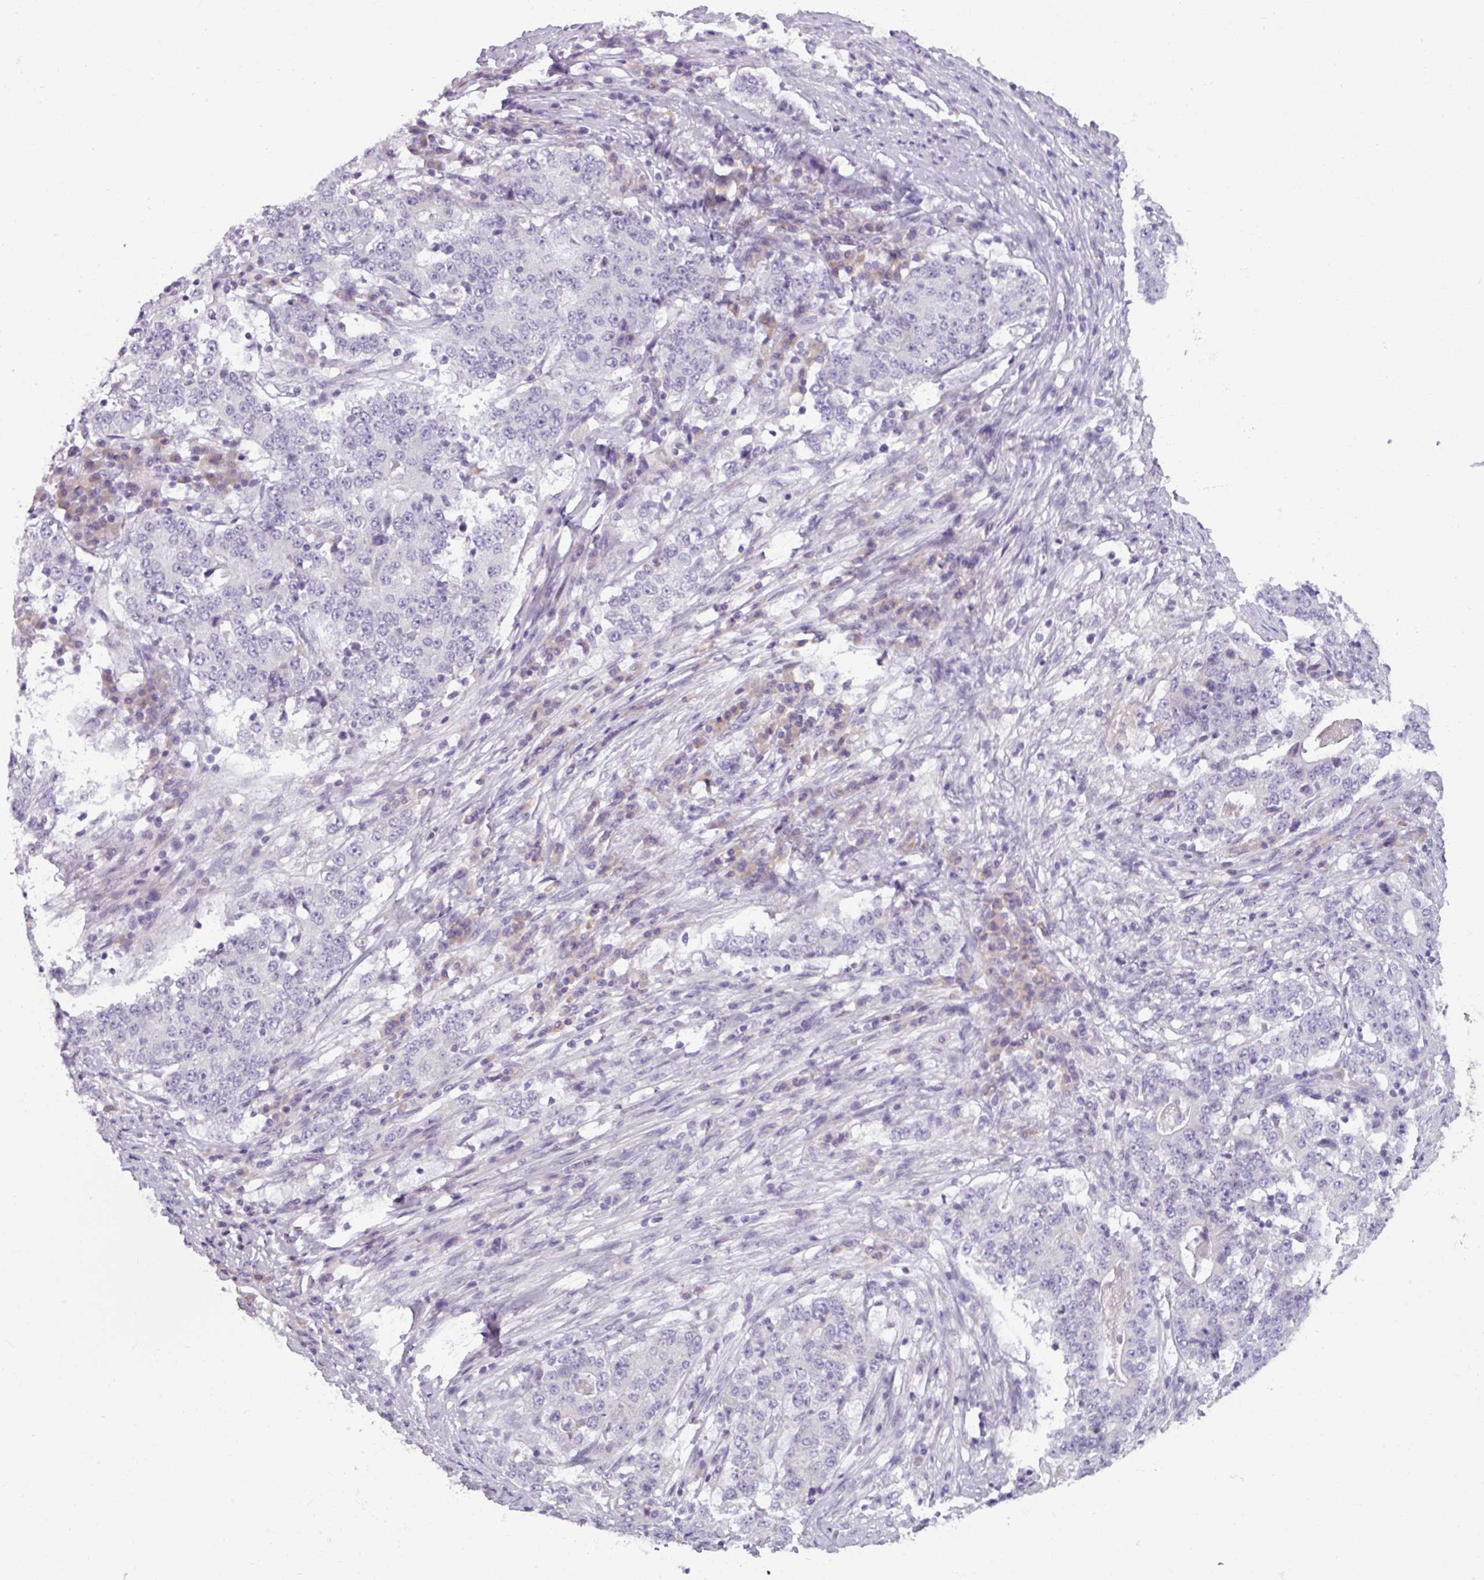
{"staining": {"intensity": "negative", "quantity": "none", "location": "none"}, "tissue": "stomach cancer", "cell_type": "Tumor cells", "image_type": "cancer", "snomed": [{"axis": "morphology", "description": "Adenocarcinoma, NOS"}, {"axis": "topography", "description": "Stomach"}], "caption": "A micrograph of human stomach adenocarcinoma is negative for staining in tumor cells. (DAB IHC, high magnification).", "gene": "SMIM11", "patient": {"sex": "male", "age": 59}}